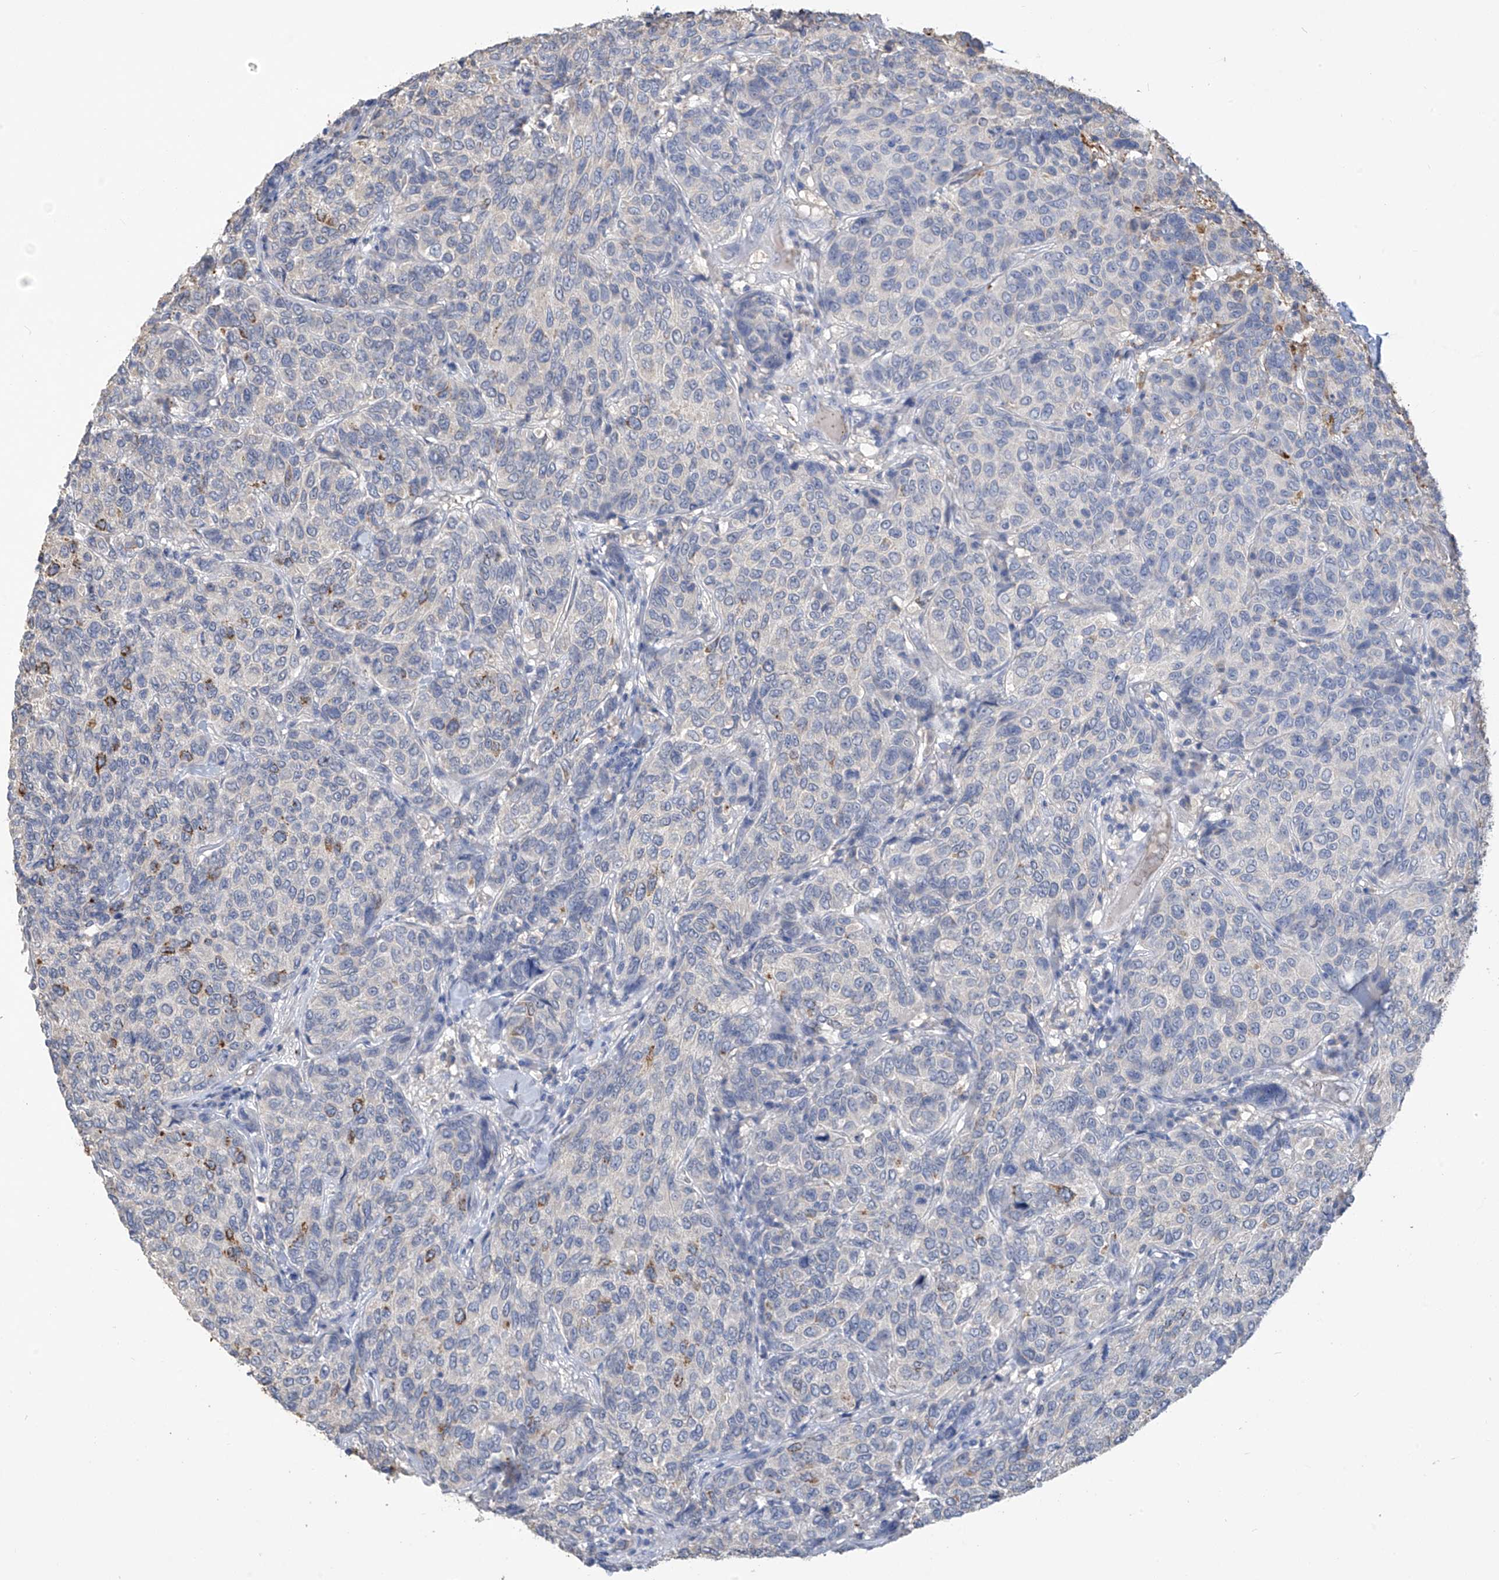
{"staining": {"intensity": "negative", "quantity": "none", "location": "none"}, "tissue": "breast cancer", "cell_type": "Tumor cells", "image_type": "cancer", "snomed": [{"axis": "morphology", "description": "Duct carcinoma"}, {"axis": "topography", "description": "Breast"}], "caption": "Immunohistochemical staining of human breast cancer shows no significant positivity in tumor cells.", "gene": "OGT", "patient": {"sex": "female", "age": 55}}